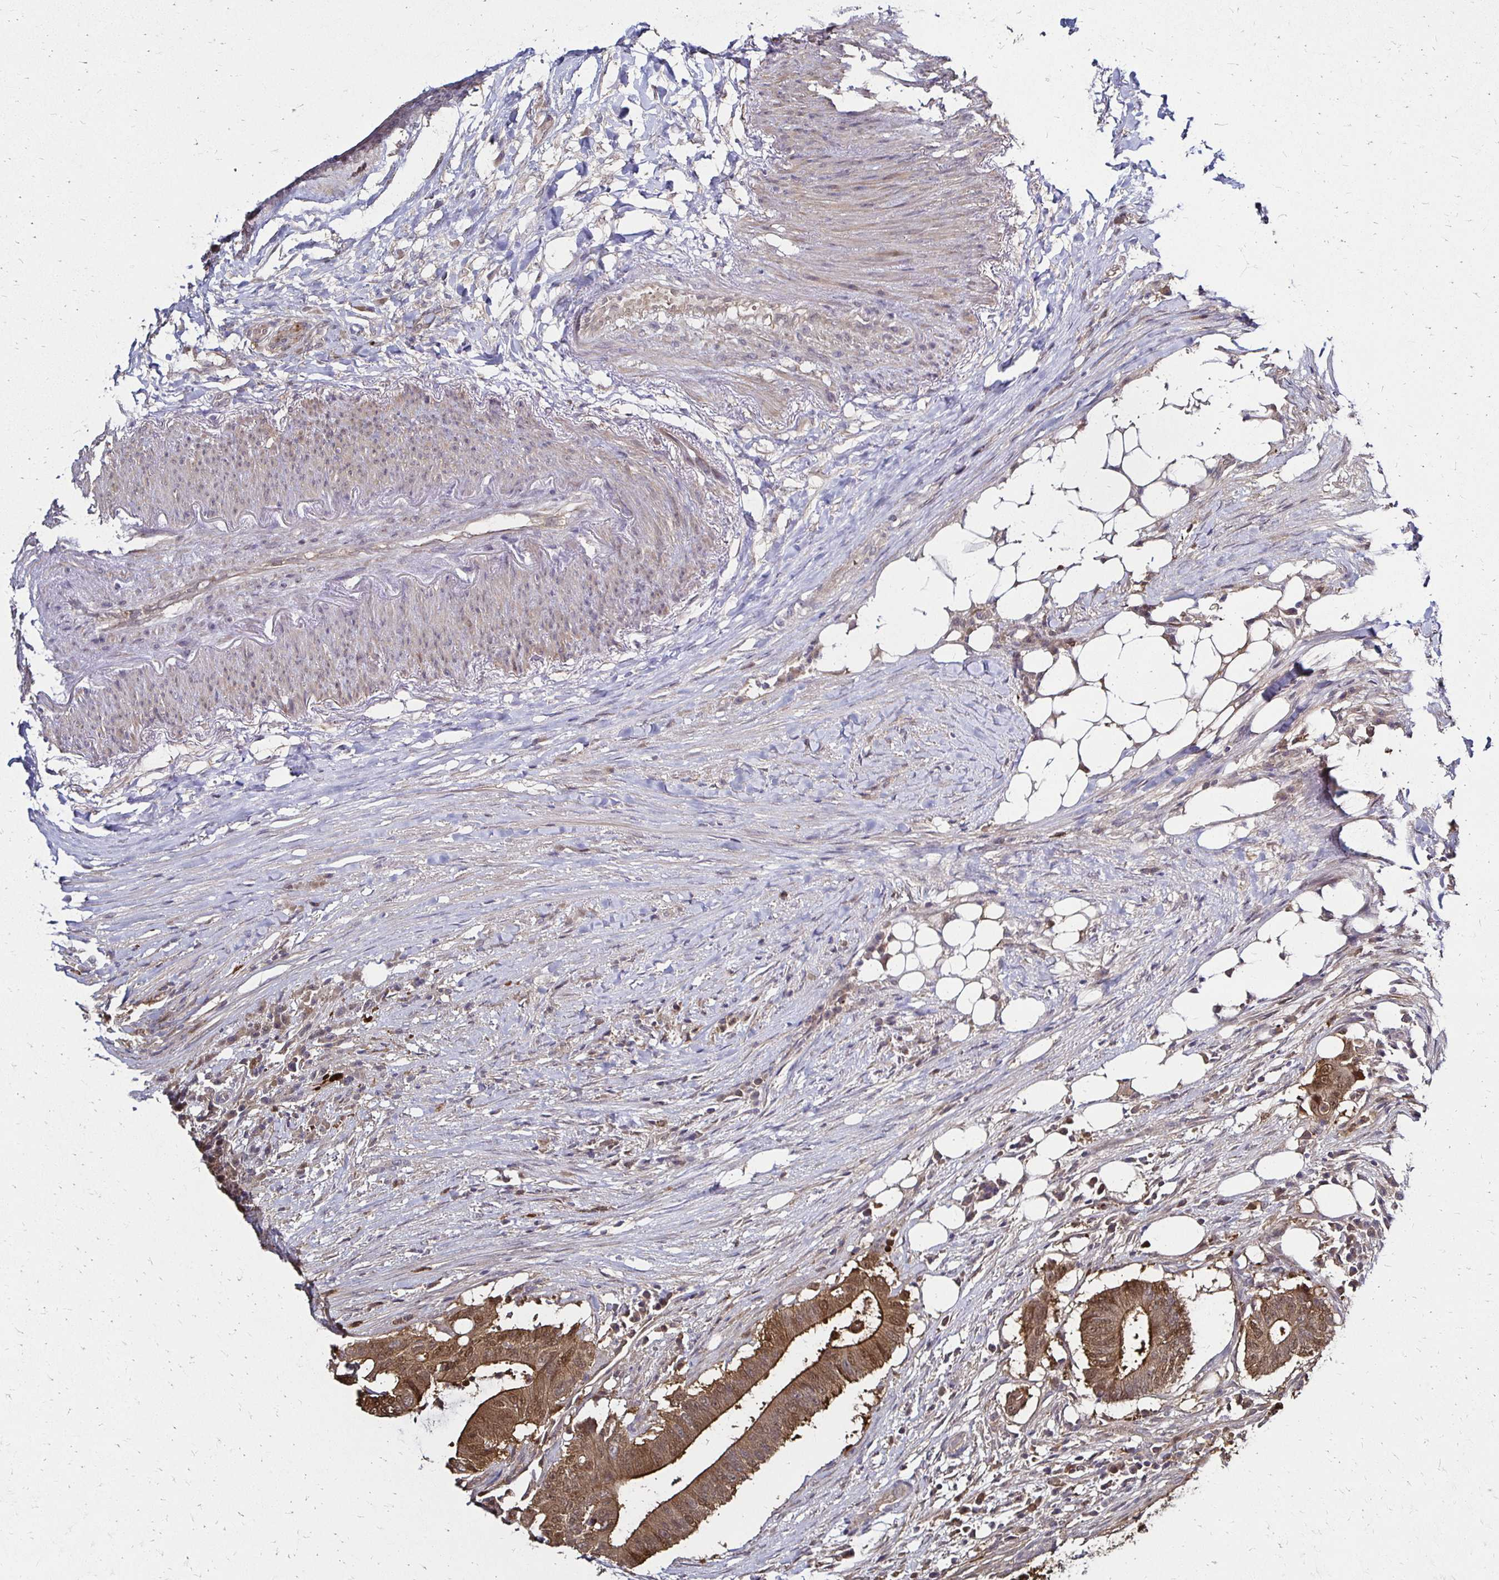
{"staining": {"intensity": "moderate", "quantity": ">75%", "location": "cytoplasmic/membranous,nuclear"}, "tissue": "colorectal cancer", "cell_type": "Tumor cells", "image_type": "cancer", "snomed": [{"axis": "morphology", "description": "Adenocarcinoma, NOS"}, {"axis": "topography", "description": "Colon"}], "caption": "DAB (3,3'-diaminobenzidine) immunohistochemical staining of human adenocarcinoma (colorectal) exhibits moderate cytoplasmic/membranous and nuclear protein expression in about >75% of tumor cells. (IHC, brightfield microscopy, high magnification).", "gene": "TXN", "patient": {"sex": "female", "age": 43}}